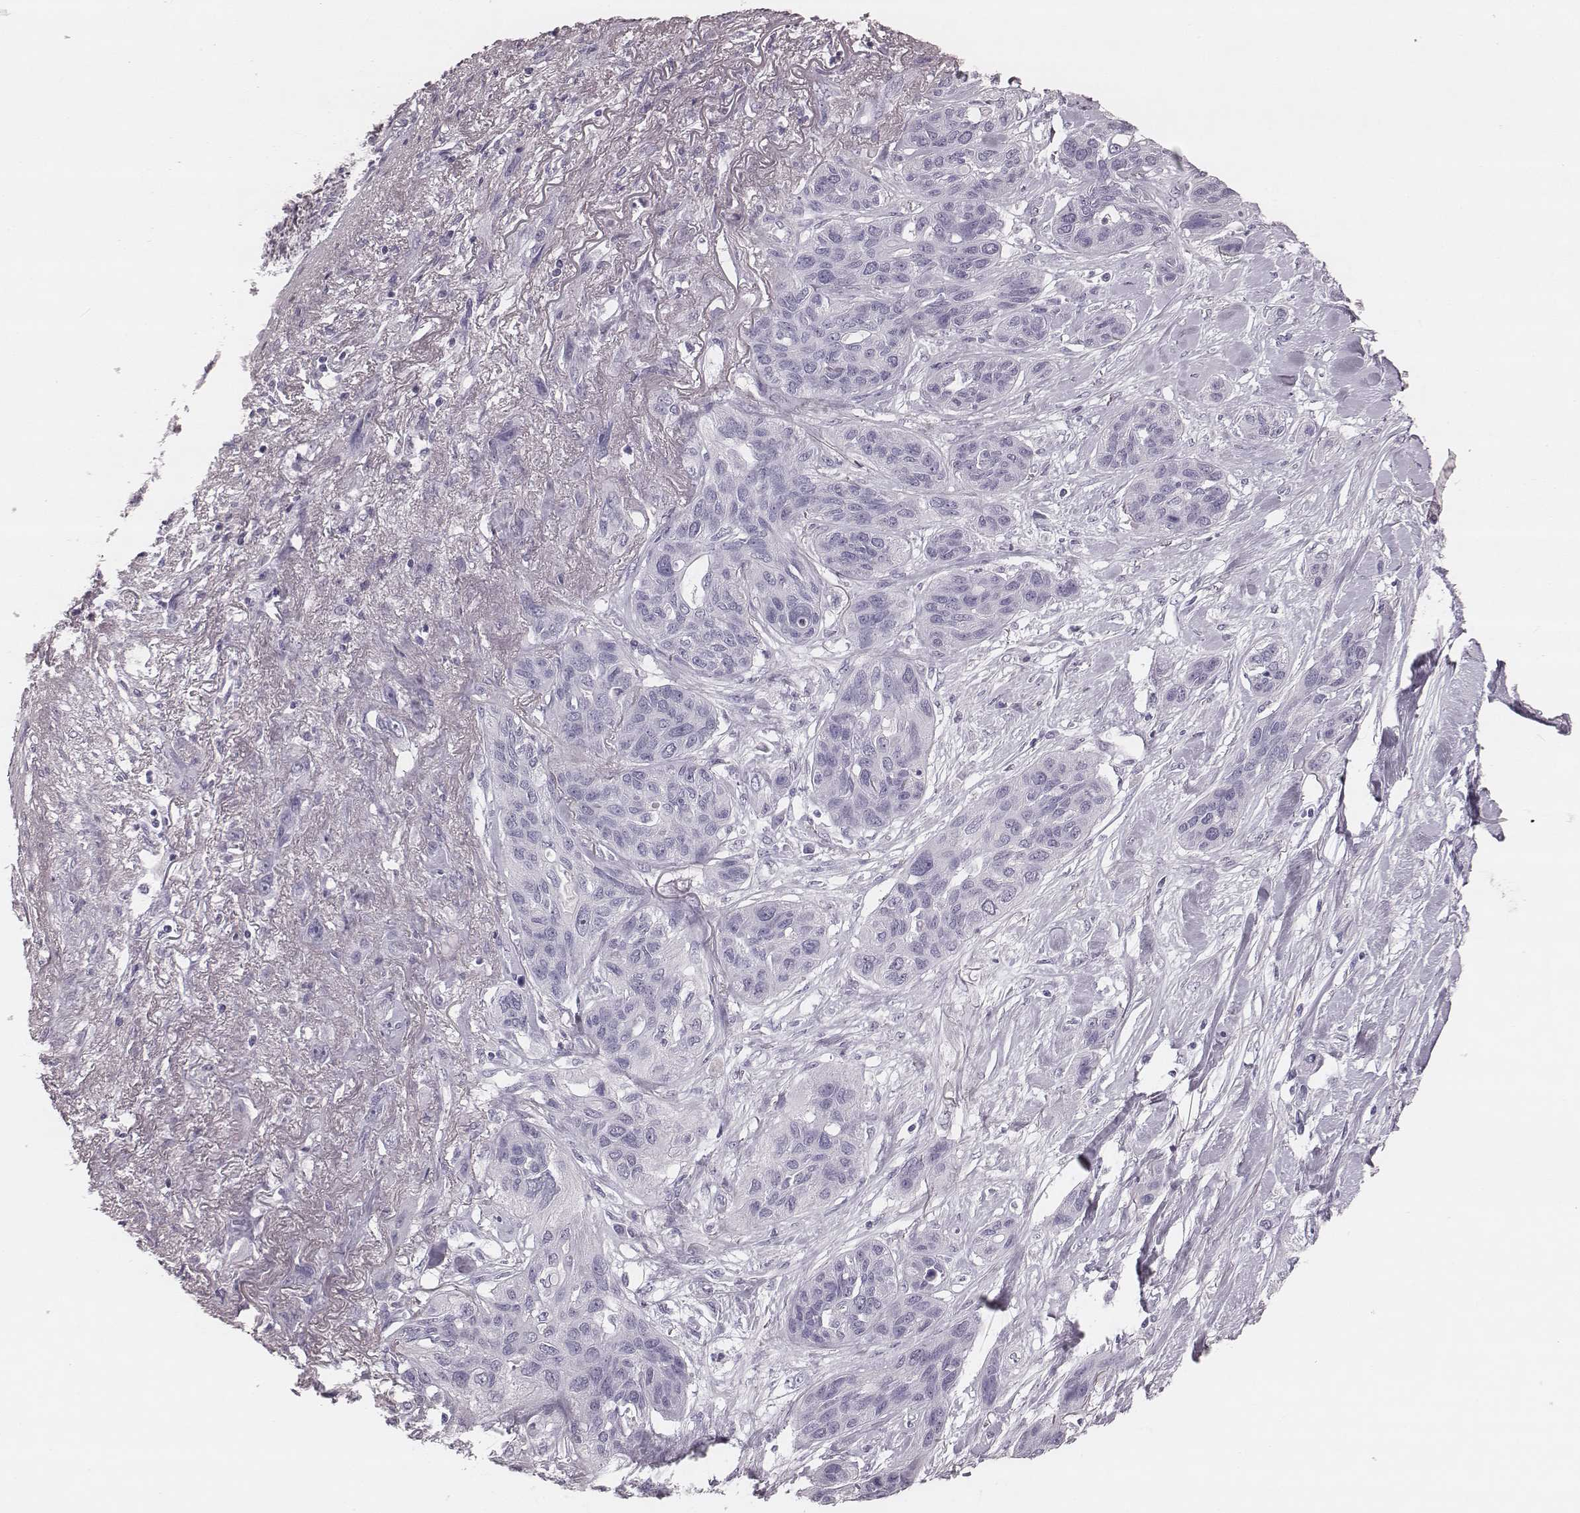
{"staining": {"intensity": "negative", "quantity": "none", "location": "none"}, "tissue": "lung cancer", "cell_type": "Tumor cells", "image_type": "cancer", "snomed": [{"axis": "morphology", "description": "Squamous cell carcinoma, NOS"}, {"axis": "topography", "description": "Lung"}], "caption": "Squamous cell carcinoma (lung) was stained to show a protein in brown. There is no significant expression in tumor cells.", "gene": "KRT74", "patient": {"sex": "female", "age": 70}}